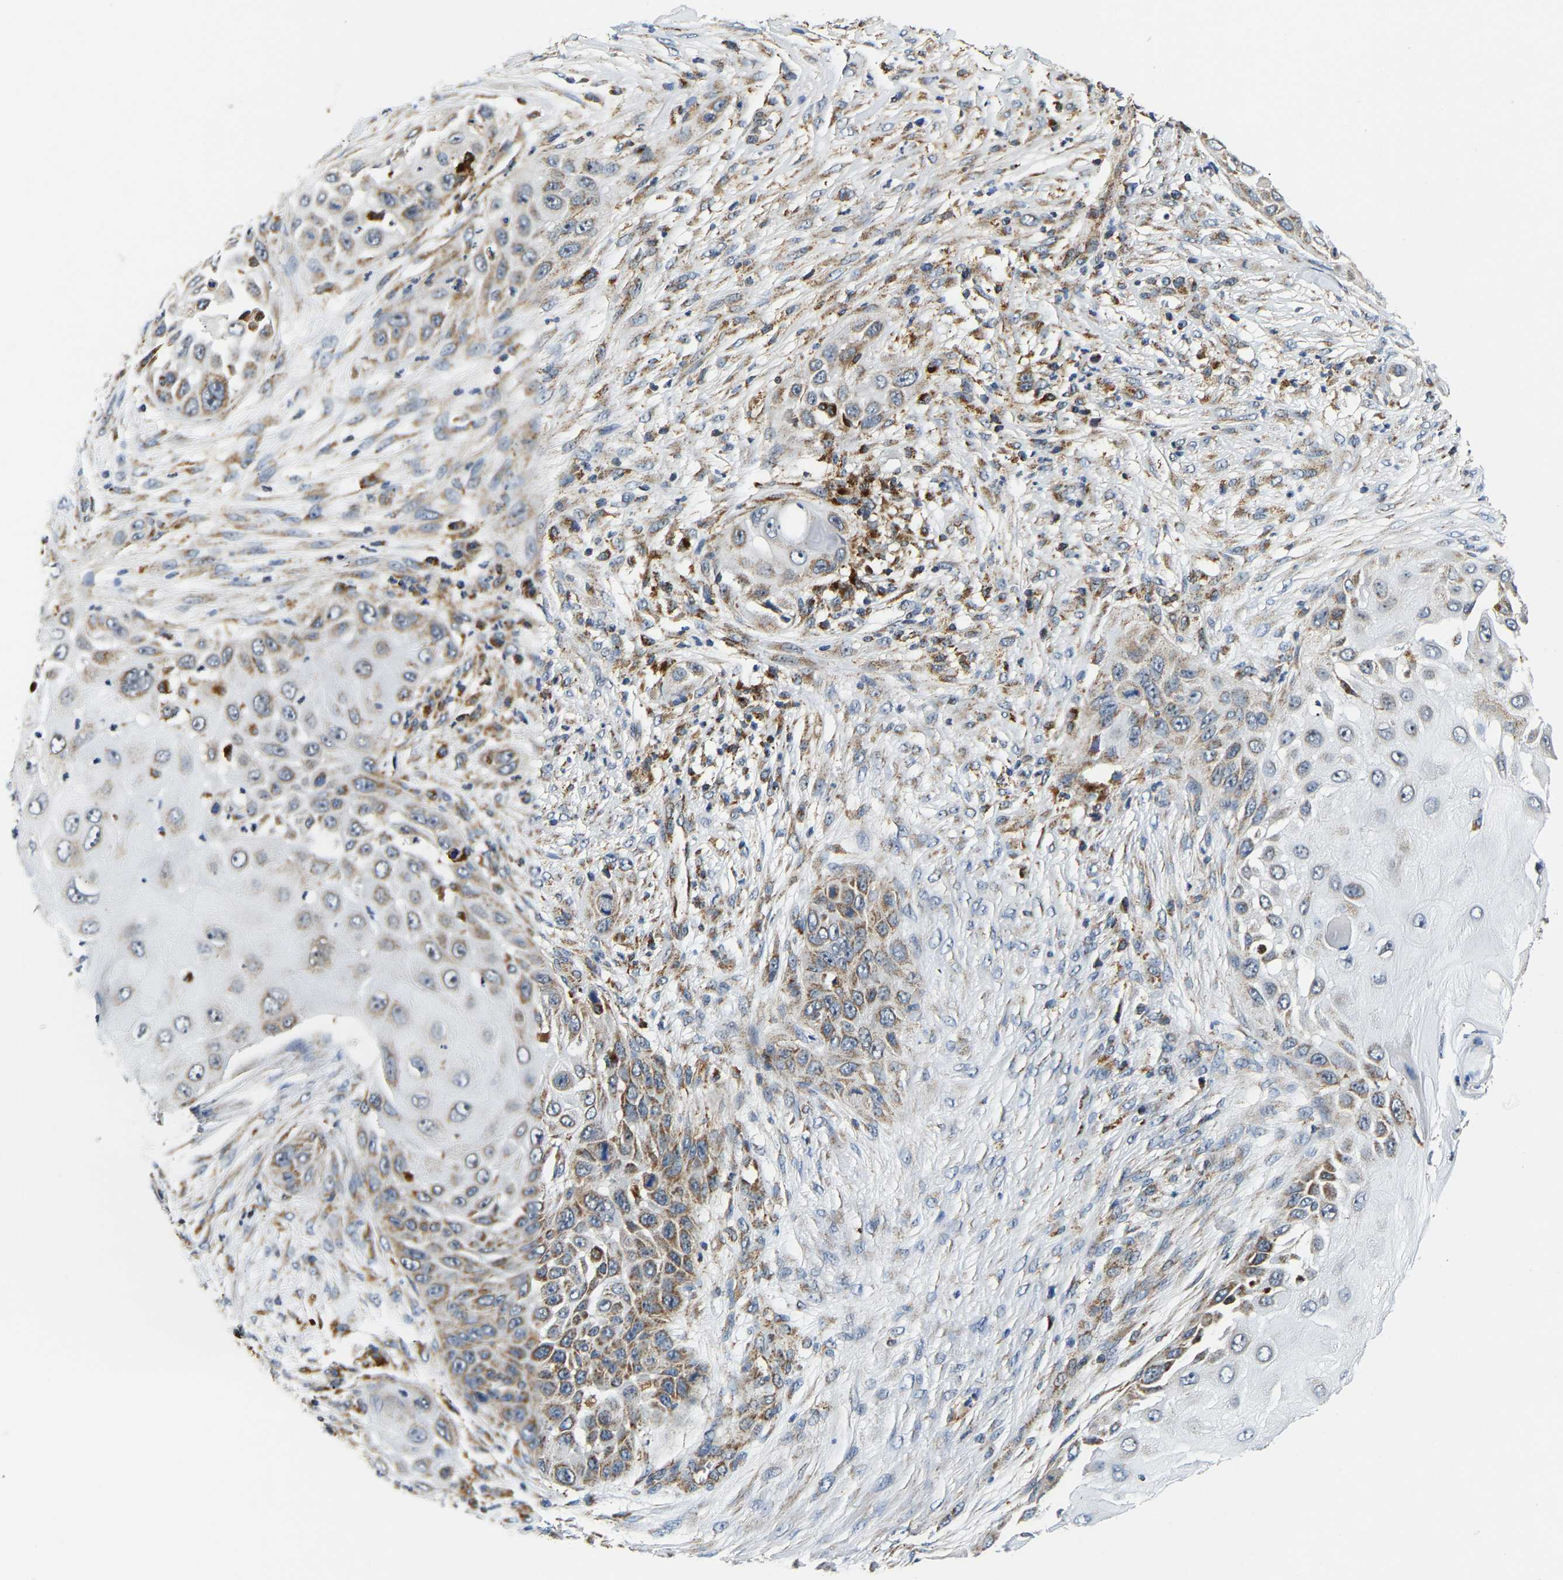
{"staining": {"intensity": "moderate", "quantity": "25%-75%", "location": "cytoplasmic/membranous"}, "tissue": "skin cancer", "cell_type": "Tumor cells", "image_type": "cancer", "snomed": [{"axis": "morphology", "description": "Squamous cell carcinoma, NOS"}, {"axis": "topography", "description": "Skin"}], "caption": "Moderate cytoplasmic/membranous expression is appreciated in approximately 25%-75% of tumor cells in skin cancer (squamous cell carcinoma). (DAB IHC, brown staining for protein, blue staining for nuclei).", "gene": "GIMAP7", "patient": {"sex": "female", "age": 44}}